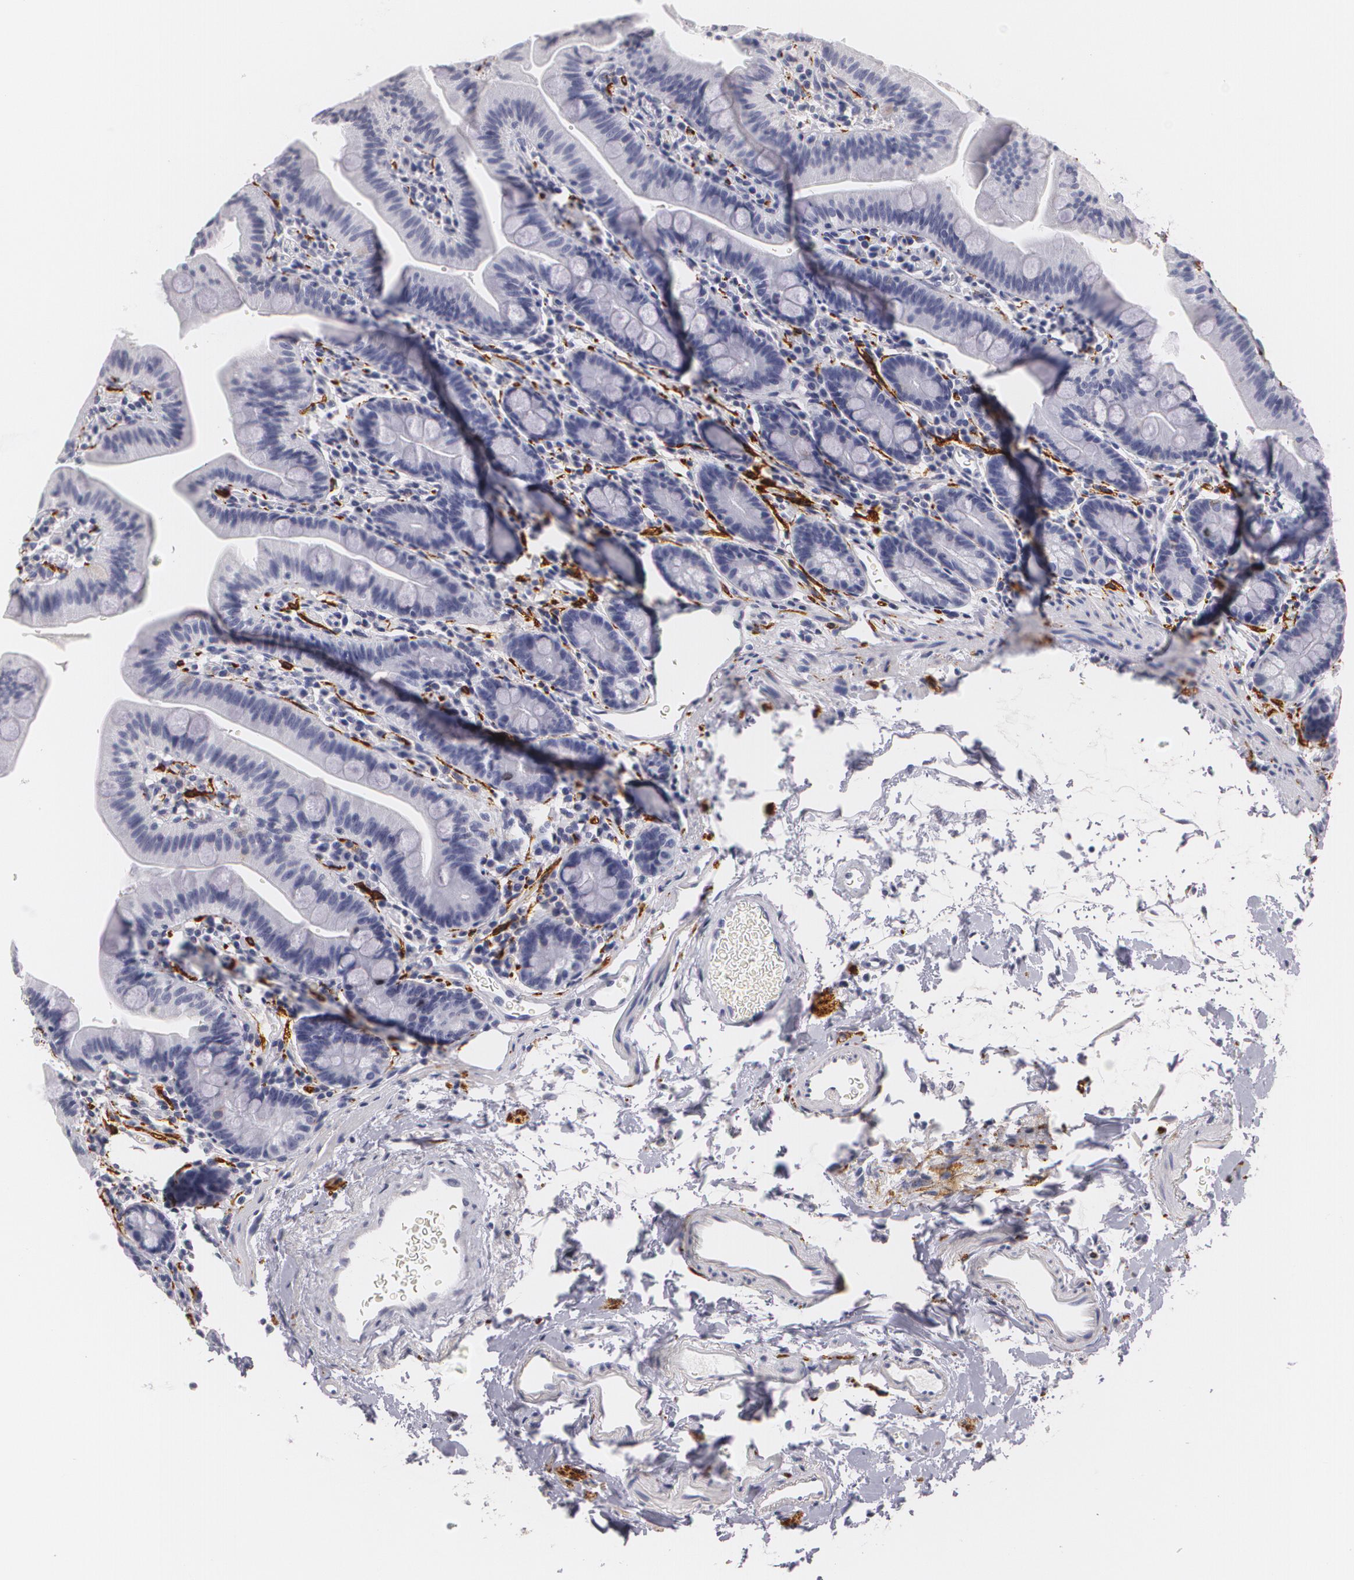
{"staining": {"intensity": "negative", "quantity": "none", "location": "none"}, "tissue": "small intestine", "cell_type": "Glandular cells", "image_type": "normal", "snomed": [{"axis": "morphology", "description": "Normal tissue, NOS"}, {"axis": "topography", "description": "Small intestine"}], "caption": "Immunohistochemistry image of normal small intestine stained for a protein (brown), which displays no staining in glandular cells.", "gene": "NGFR", "patient": {"sex": "male", "age": 79}}